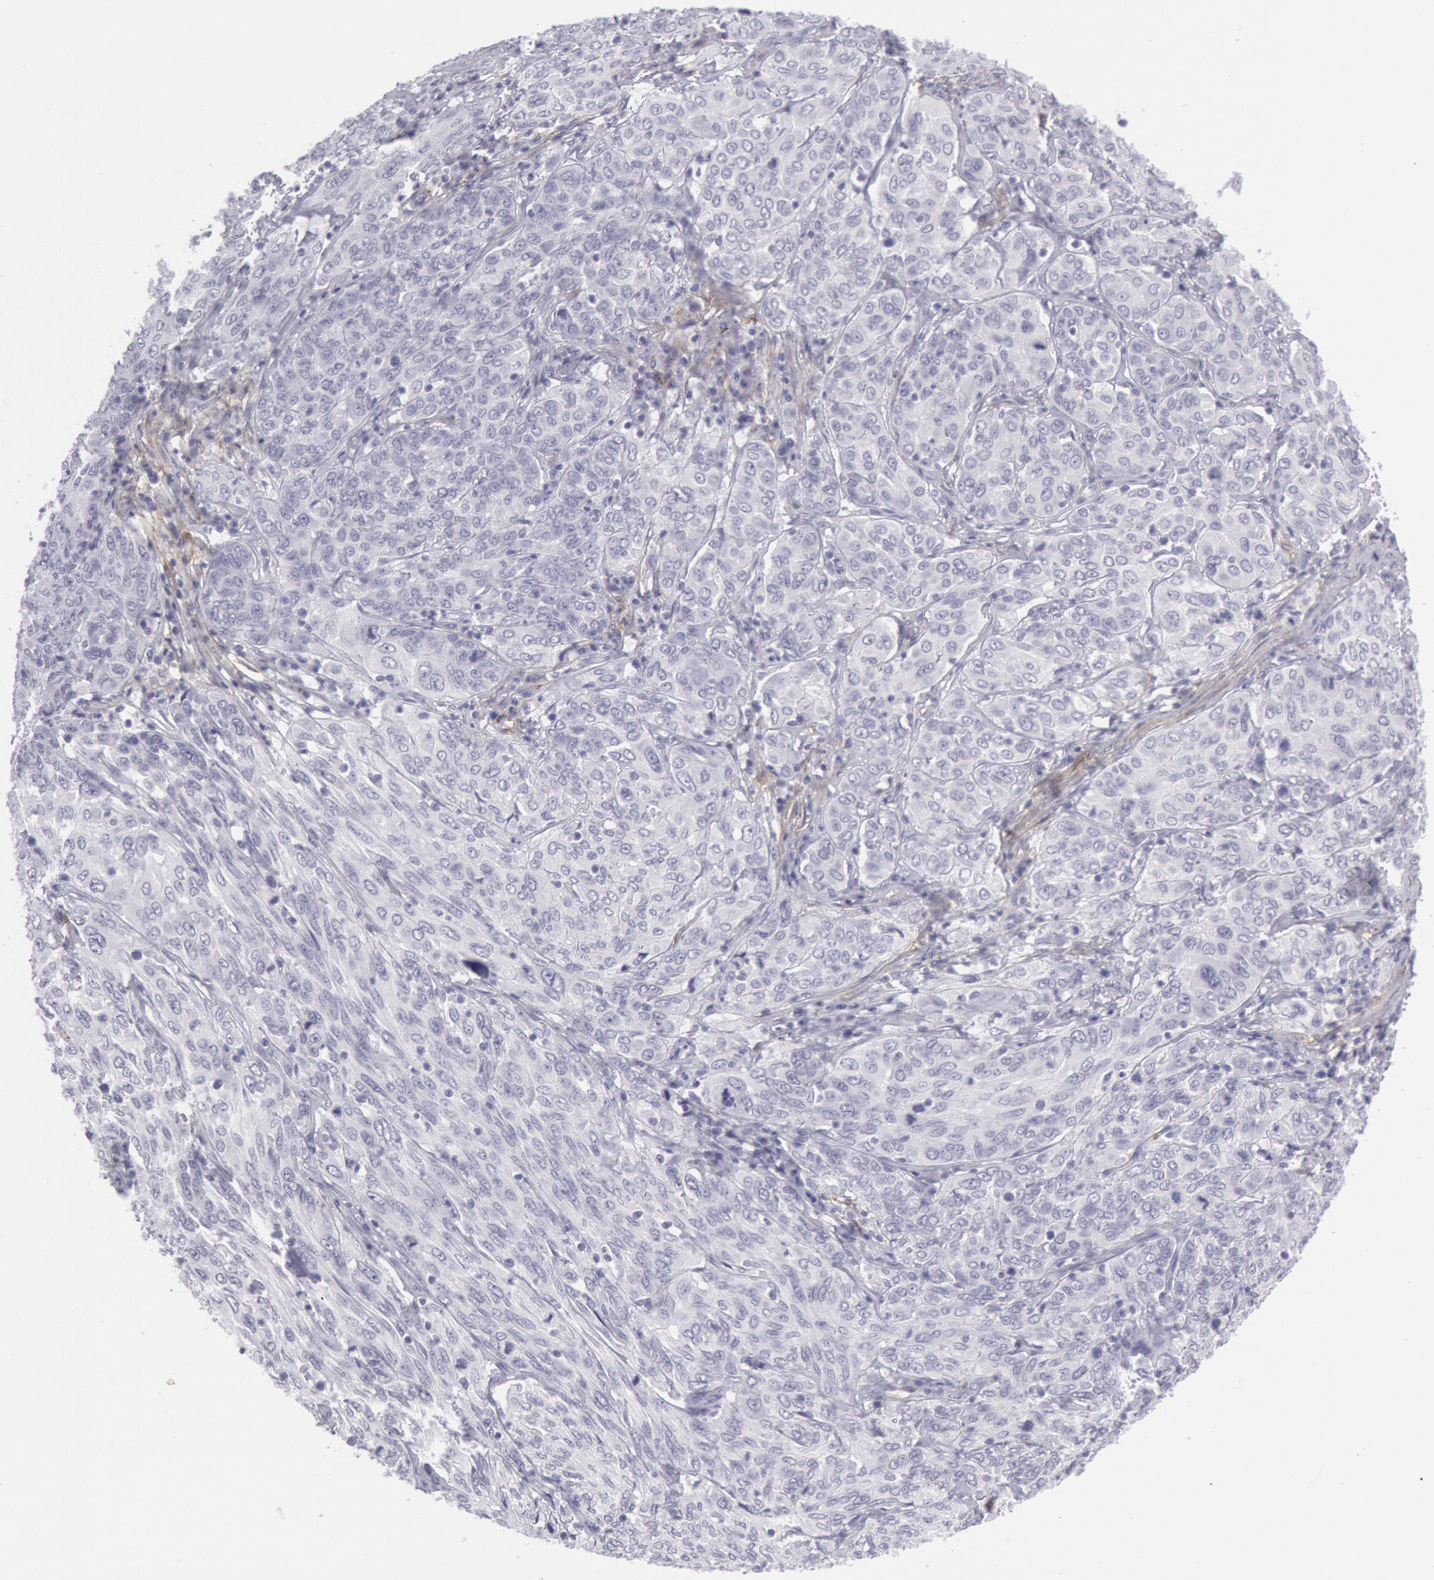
{"staining": {"intensity": "negative", "quantity": "none", "location": "none"}, "tissue": "cervical cancer", "cell_type": "Tumor cells", "image_type": "cancer", "snomed": [{"axis": "morphology", "description": "Squamous cell carcinoma, NOS"}, {"axis": "topography", "description": "Cervix"}], "caption": "Immunohistochemistry (IHC) histopathology image of neoplastic tissue: human cervical squamous cell carcinoma stained with DAB demonstrates no significant protein positivity in tumor cells.", "gene": "CDH13", "patient": {"sex": "female", "age": 38}}